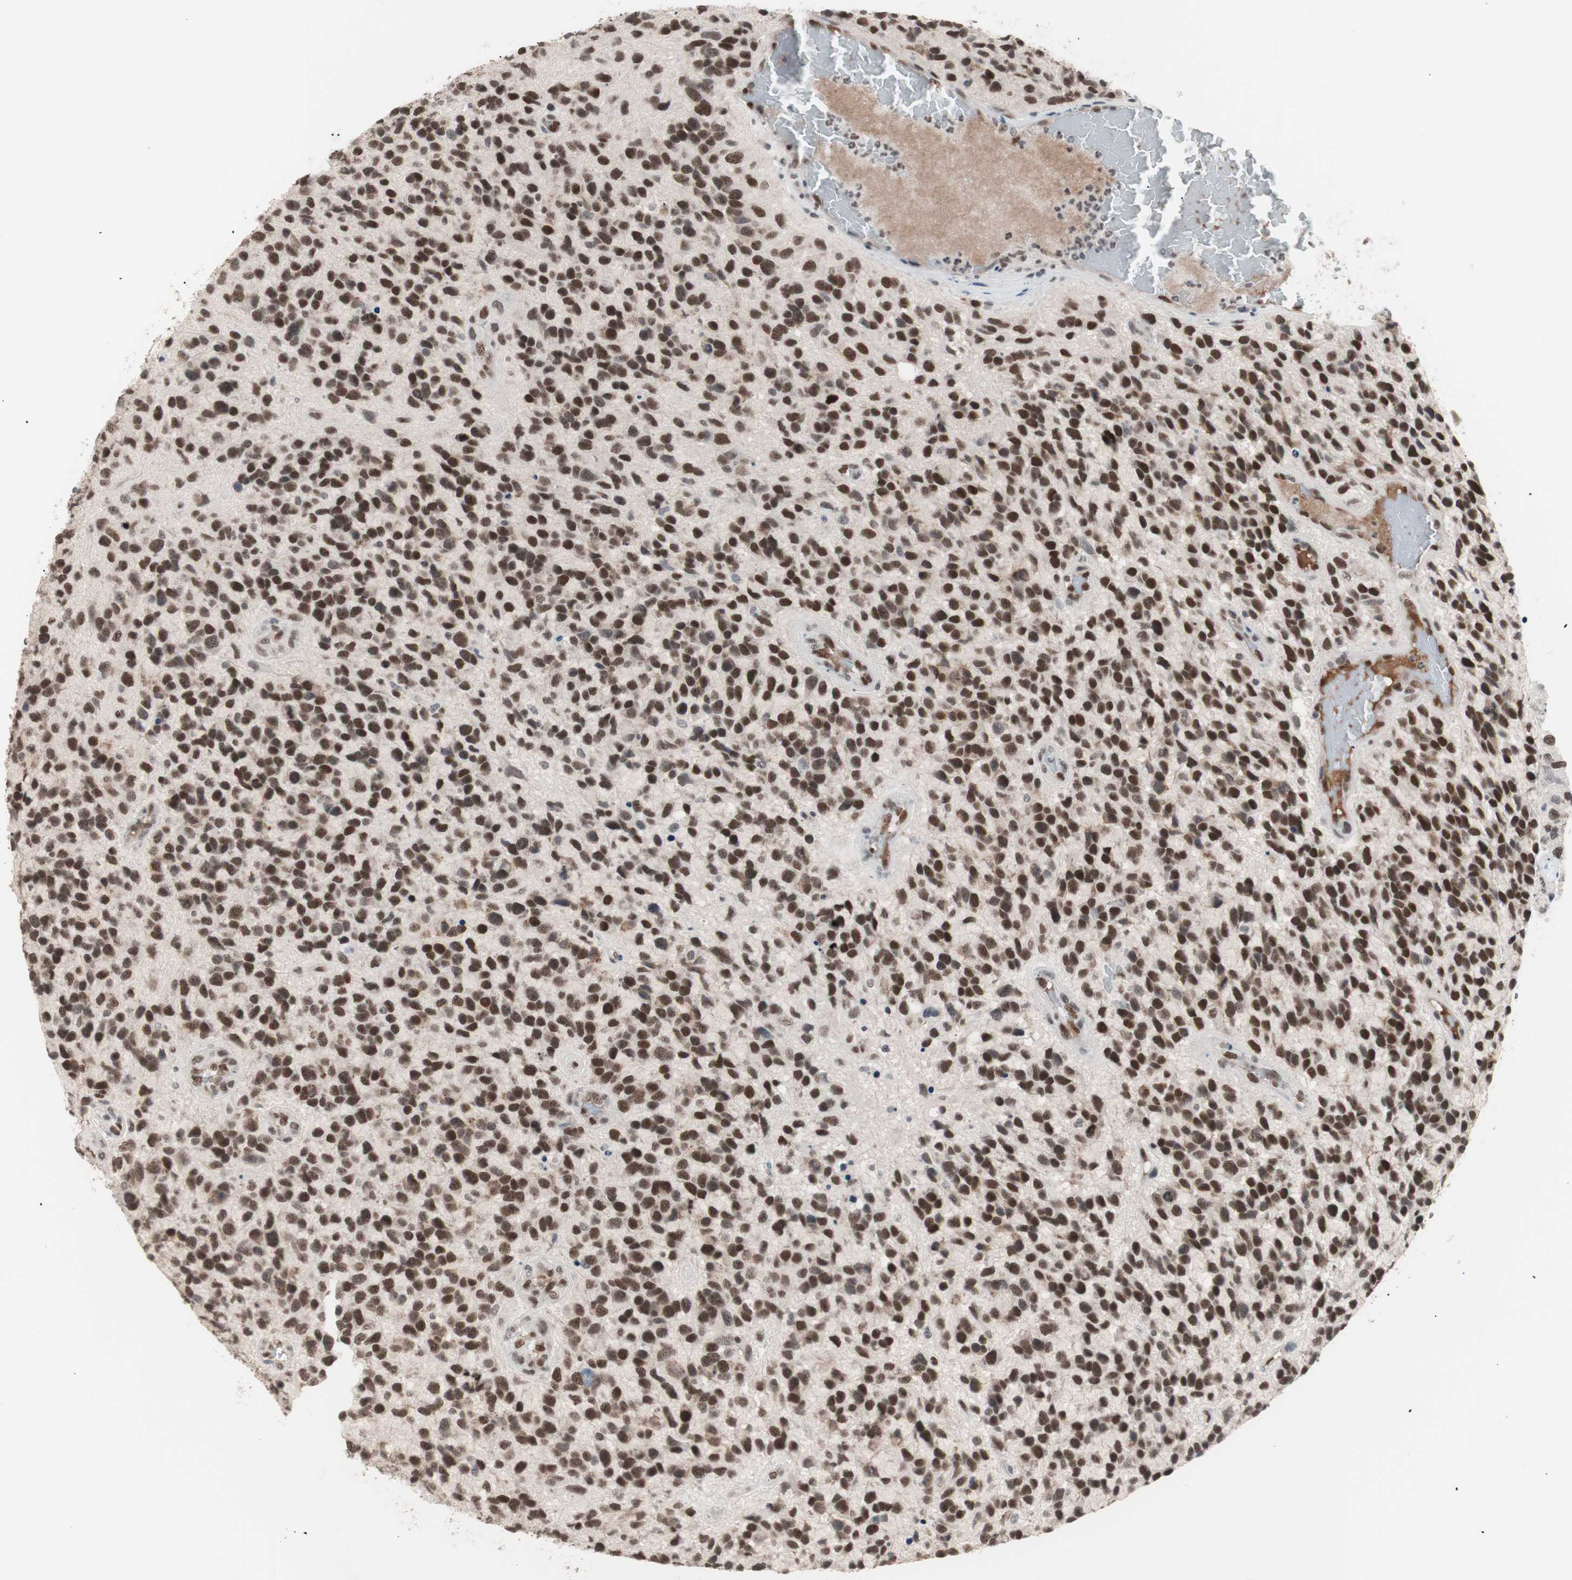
{"staining": {"intensity": "strong", "quantity": ">75%", "location": "nuclear"}, "tissue": "glioma", "cell_type": "Tumor cells", "image_type": "cancer", "snomed": [{"axis": "morphology", "description": "Glioma, malignant, High grade"}, {"axis": "topography", "description": "Brain"}], "caption": "Immunohistochemical staining of human glioma demonstrates high levels of strong nuclear expression in about >75% of tumor cells. (IHC, brightfield microscopy, high magnification).", "gene": "LIG3", "patient": {"sex": "female", "age": 58}}